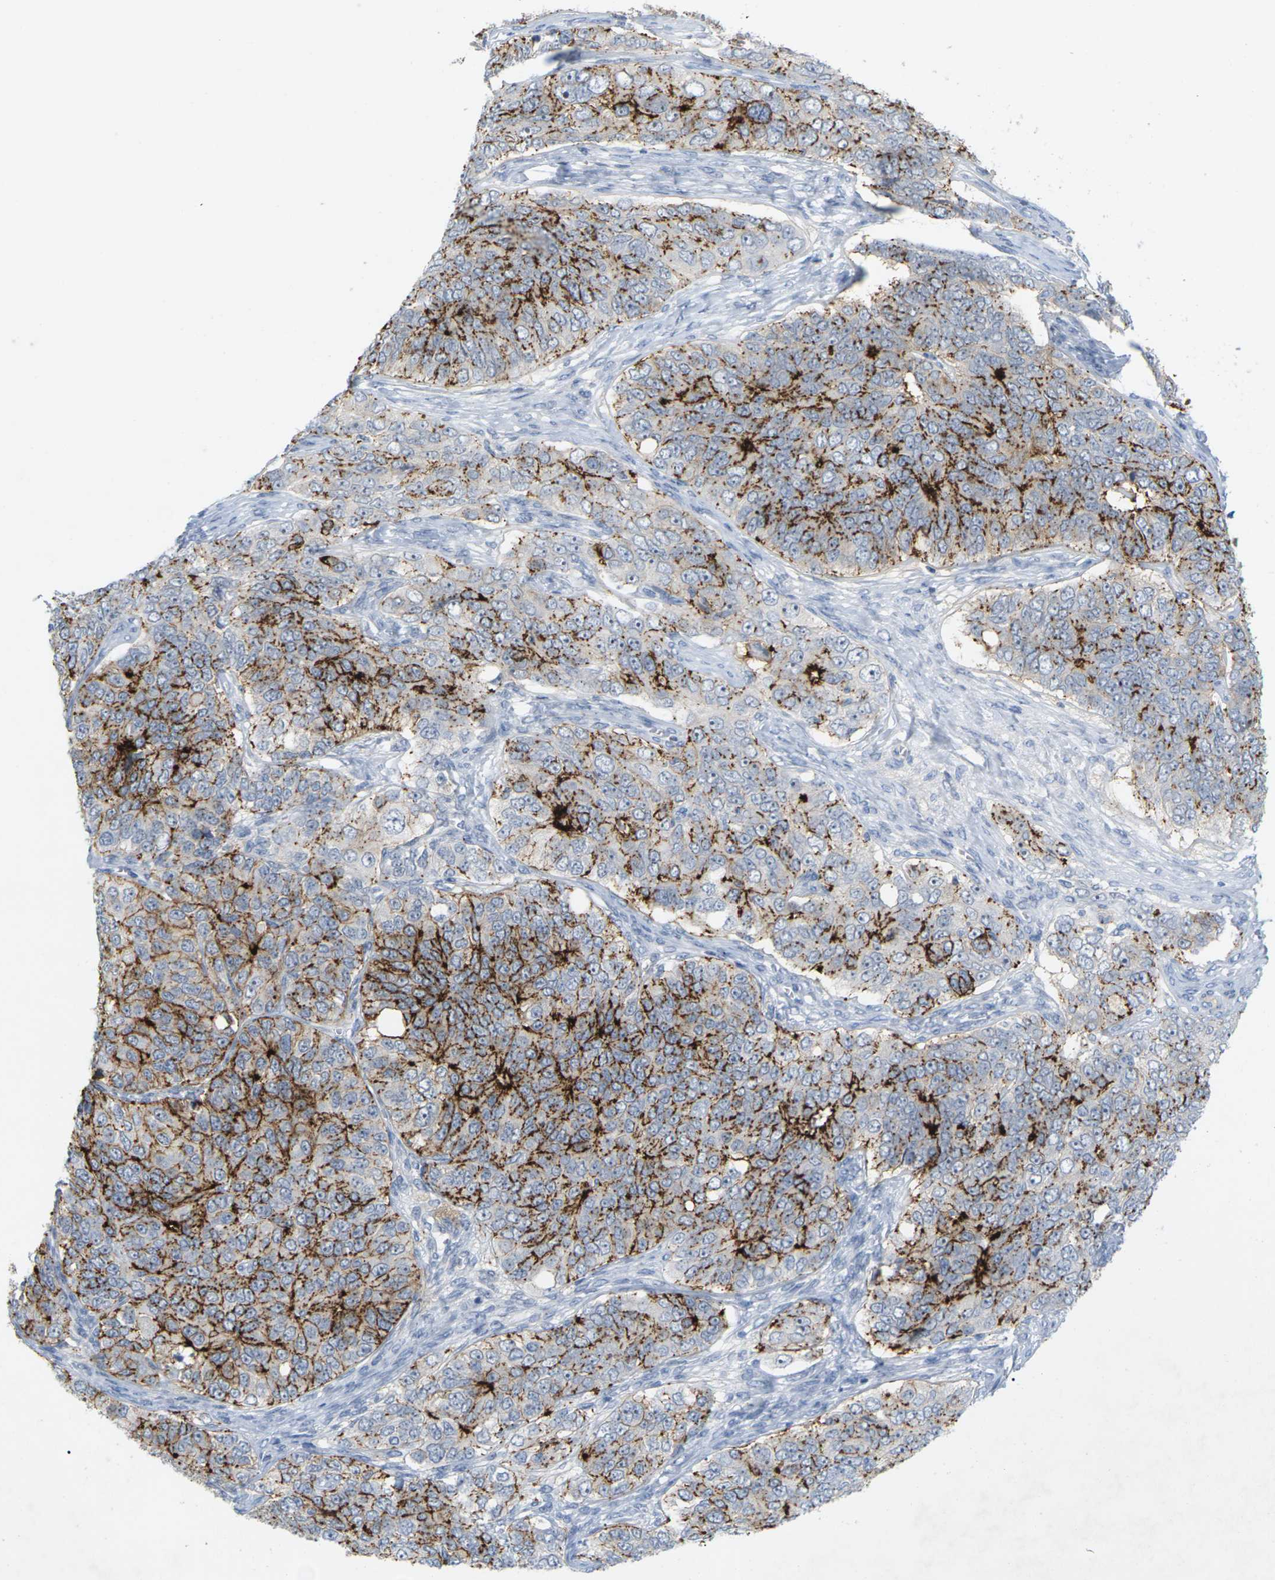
{"staining": {"intensity": "strong", "quantity": "25%-75%", "location": "cytoplasmic/membranous"}, "tissue": "ovarian cancer", "cell_type": "Tumor cells", "image_type": "cancer", "snomed": [{"axis": "morphology", "description": "Carcinoma, endometroid"}, {"axis": "topography", "description": "Ovary"}], "caption": "Immunohistochemistry histopathology image of neoplastic tissue: ovarian endometroid carcinoma stained using IHC demonstrates high levels of strong protein expression localized specifically in the cytoplasmic/membranous of tumor cells, appearing as a cytoplasmic/membranous brown color.", "gene": "CLDN3", "patient": {"sex": "female", "age": 51}}